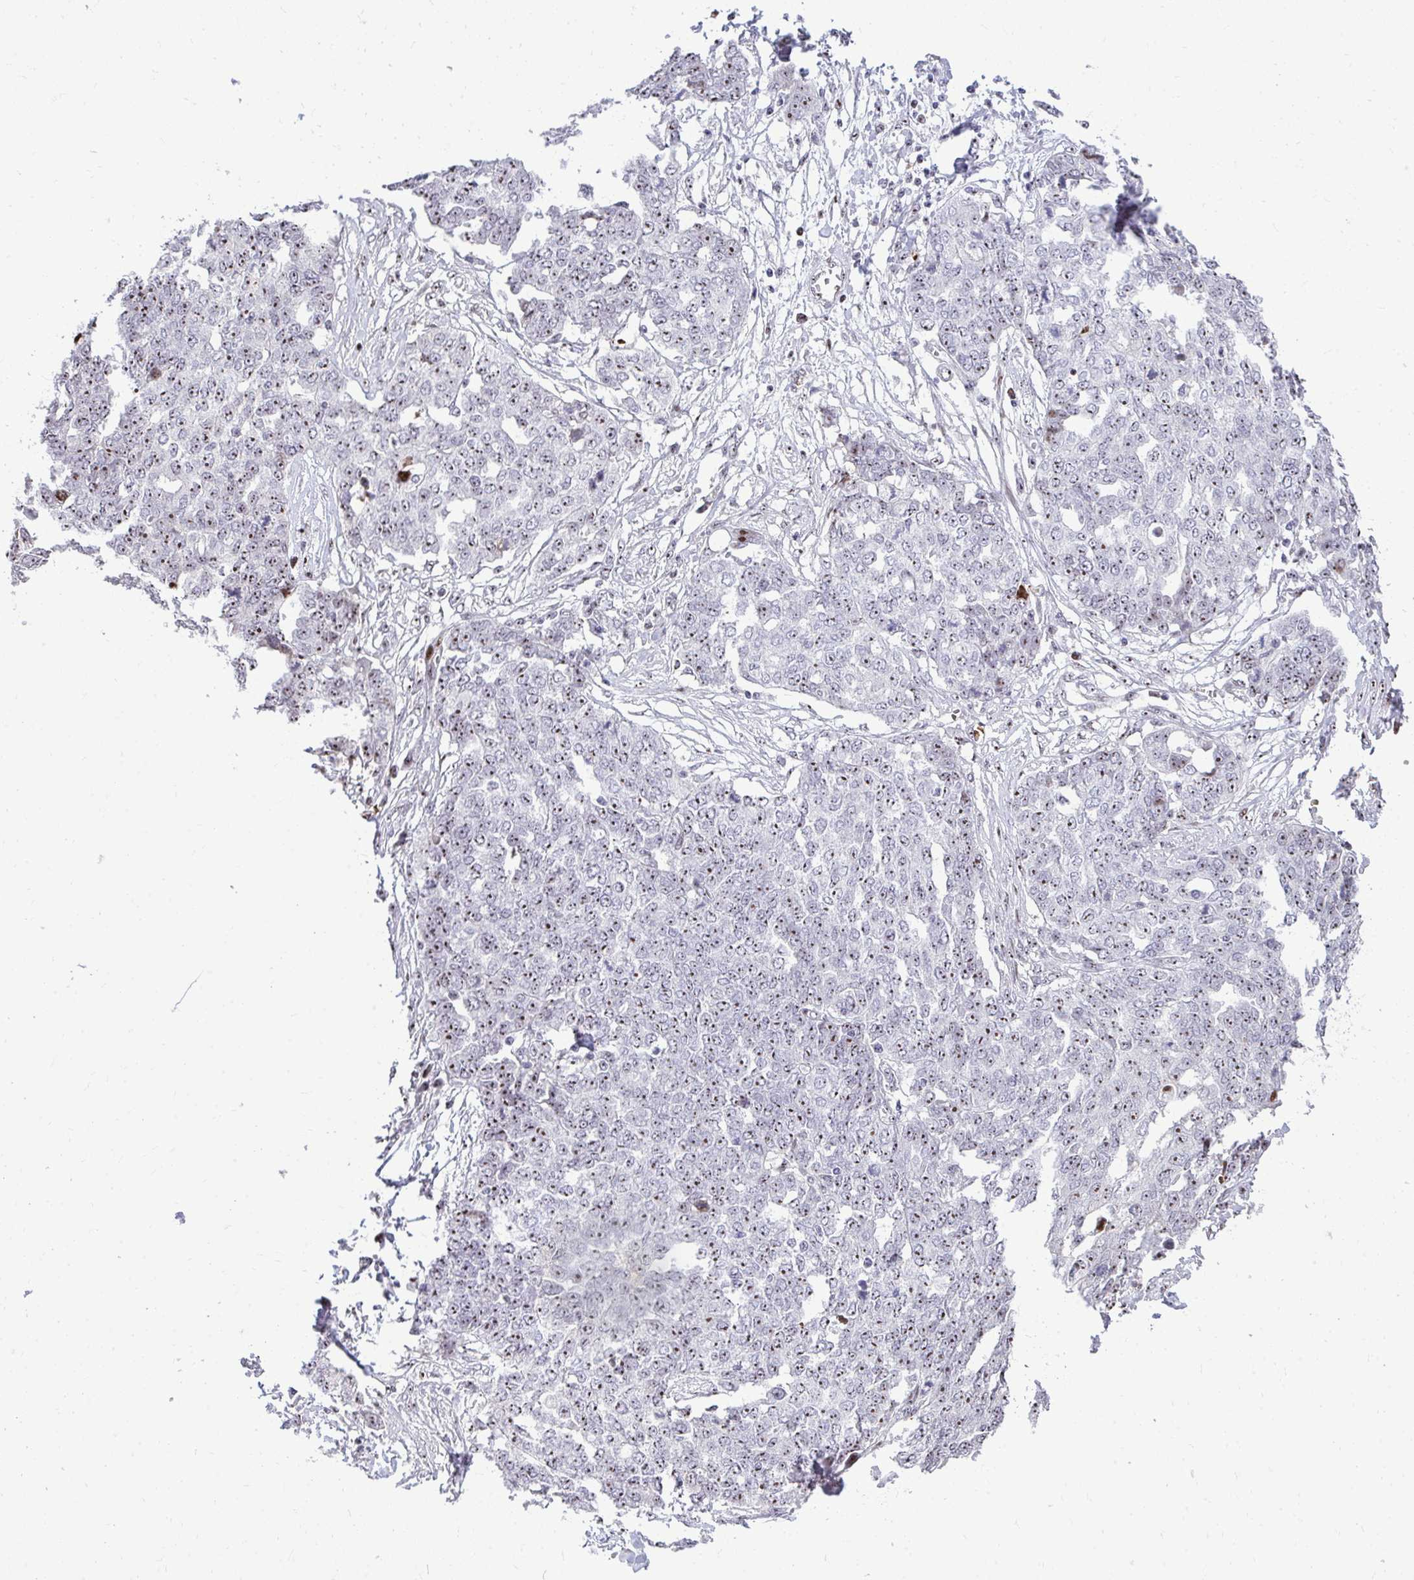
{"staining": {"intensity": "strong", "quantity": ">75%", "location": "nuclear"}, "tissue": "ovarian cancer", "cell_type": "Tumor cells", "image_type": "cancer", "snomed": [{"axis": "morphology", "description": "Cystadenocarcinoma, serous, NOS"}, {"axis": "topography", "description": "Soft tissue"}, {"axis": "topography", "description": "Ovary"}], "caption": "Immunohistochemistry micrograph of human ovarian cancer stained for a protein (brown), which shows high levels of strong nuclear staining in about >75% of tumor cells.", "gene": "DLX4", "patient": {"sex": "female", "age": 57}}